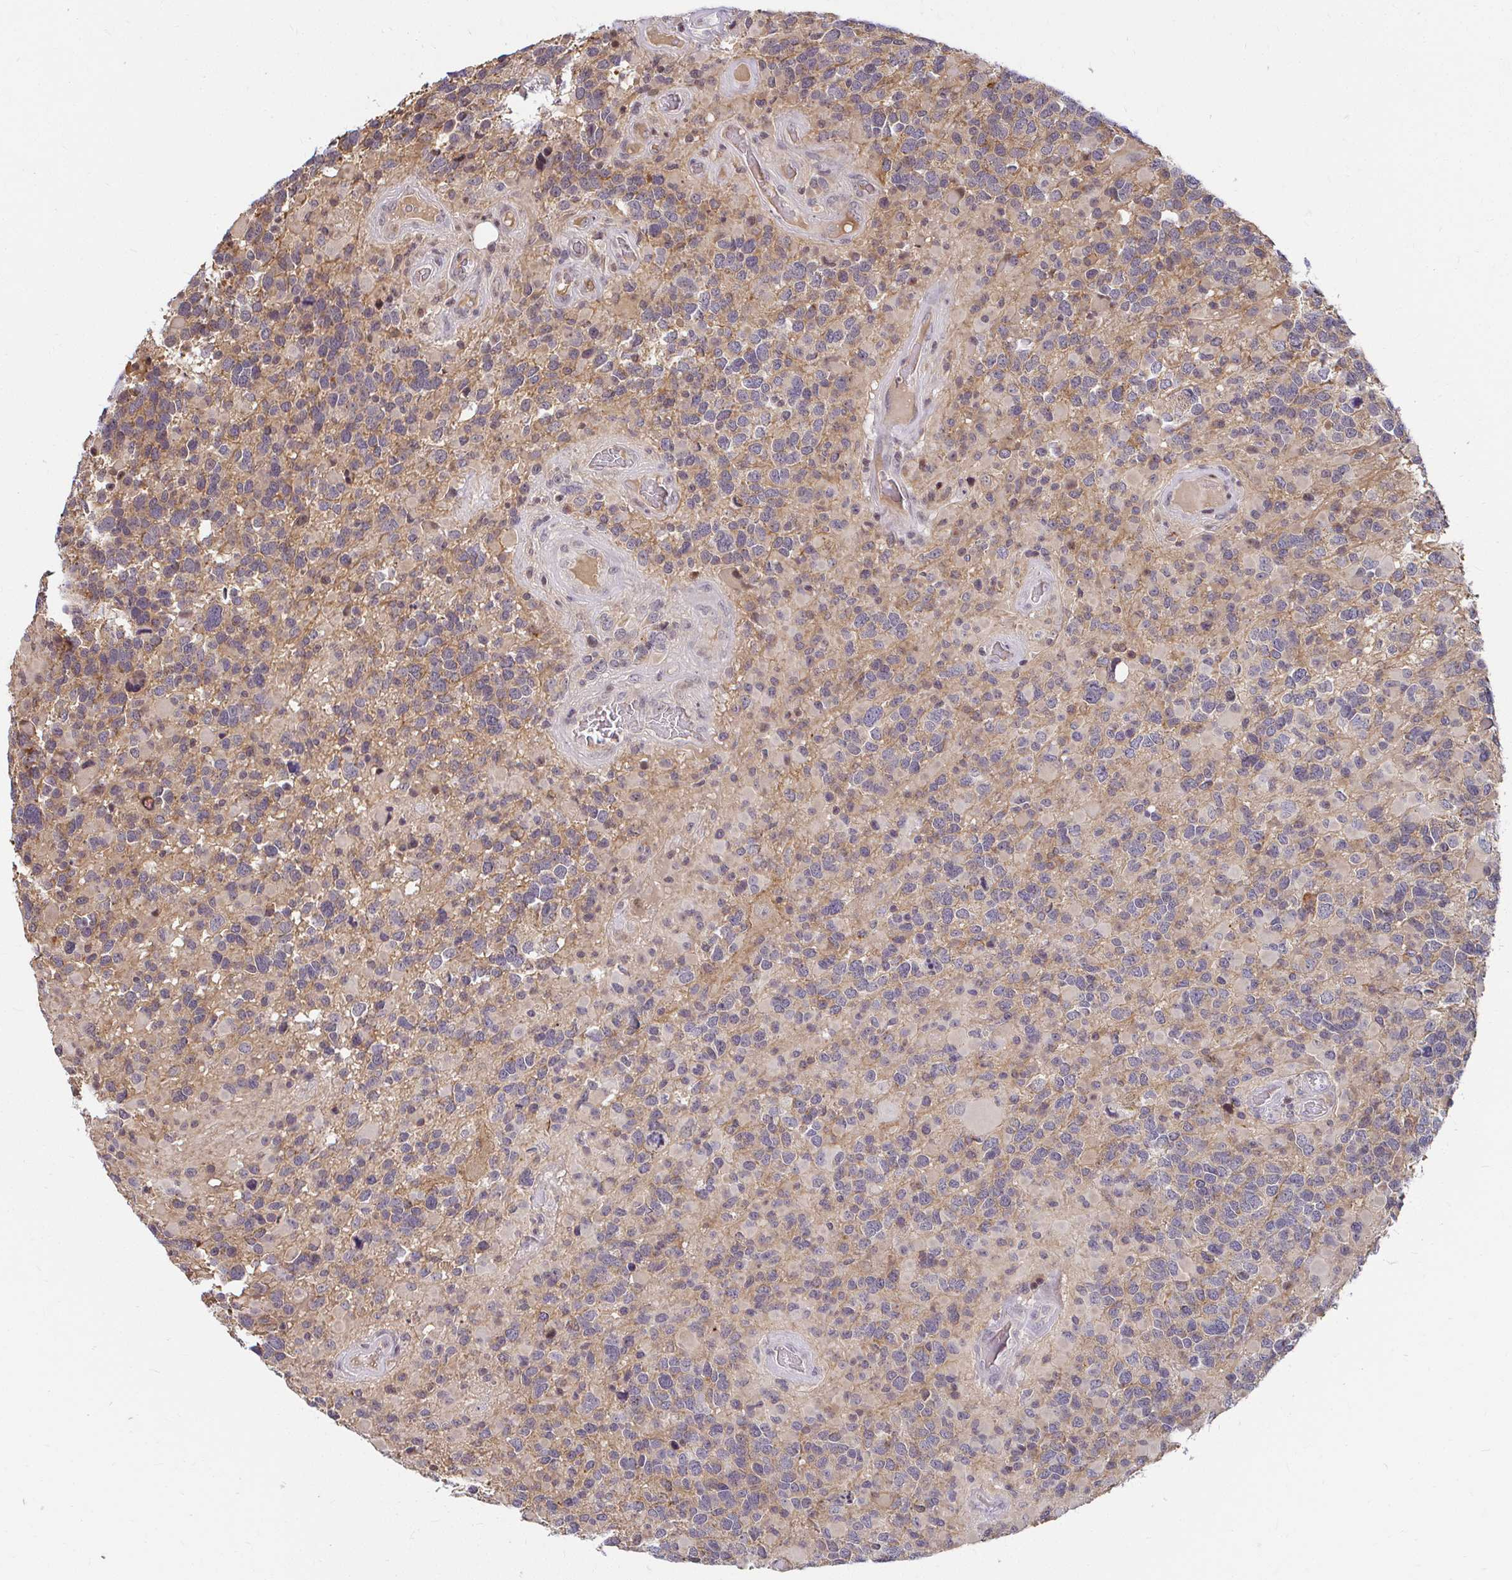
{"staining": {"intensity": "negative", "quantity": "none", "location": "none"}, "tissue": "glioma", "cell_type": "Tumor cells", "image_type": "cancer", "snomed": [{"axis": "morphology", "description": "Glioma, malignant, High grade"}, {"axis": "topography", "description": "Brain"}], "caption": "A micrograph of human malignant high-grade glioma is negative for staining in tumor cells.", "gene": "ANK3", "patient": {"sex": "female", "age": 40}}